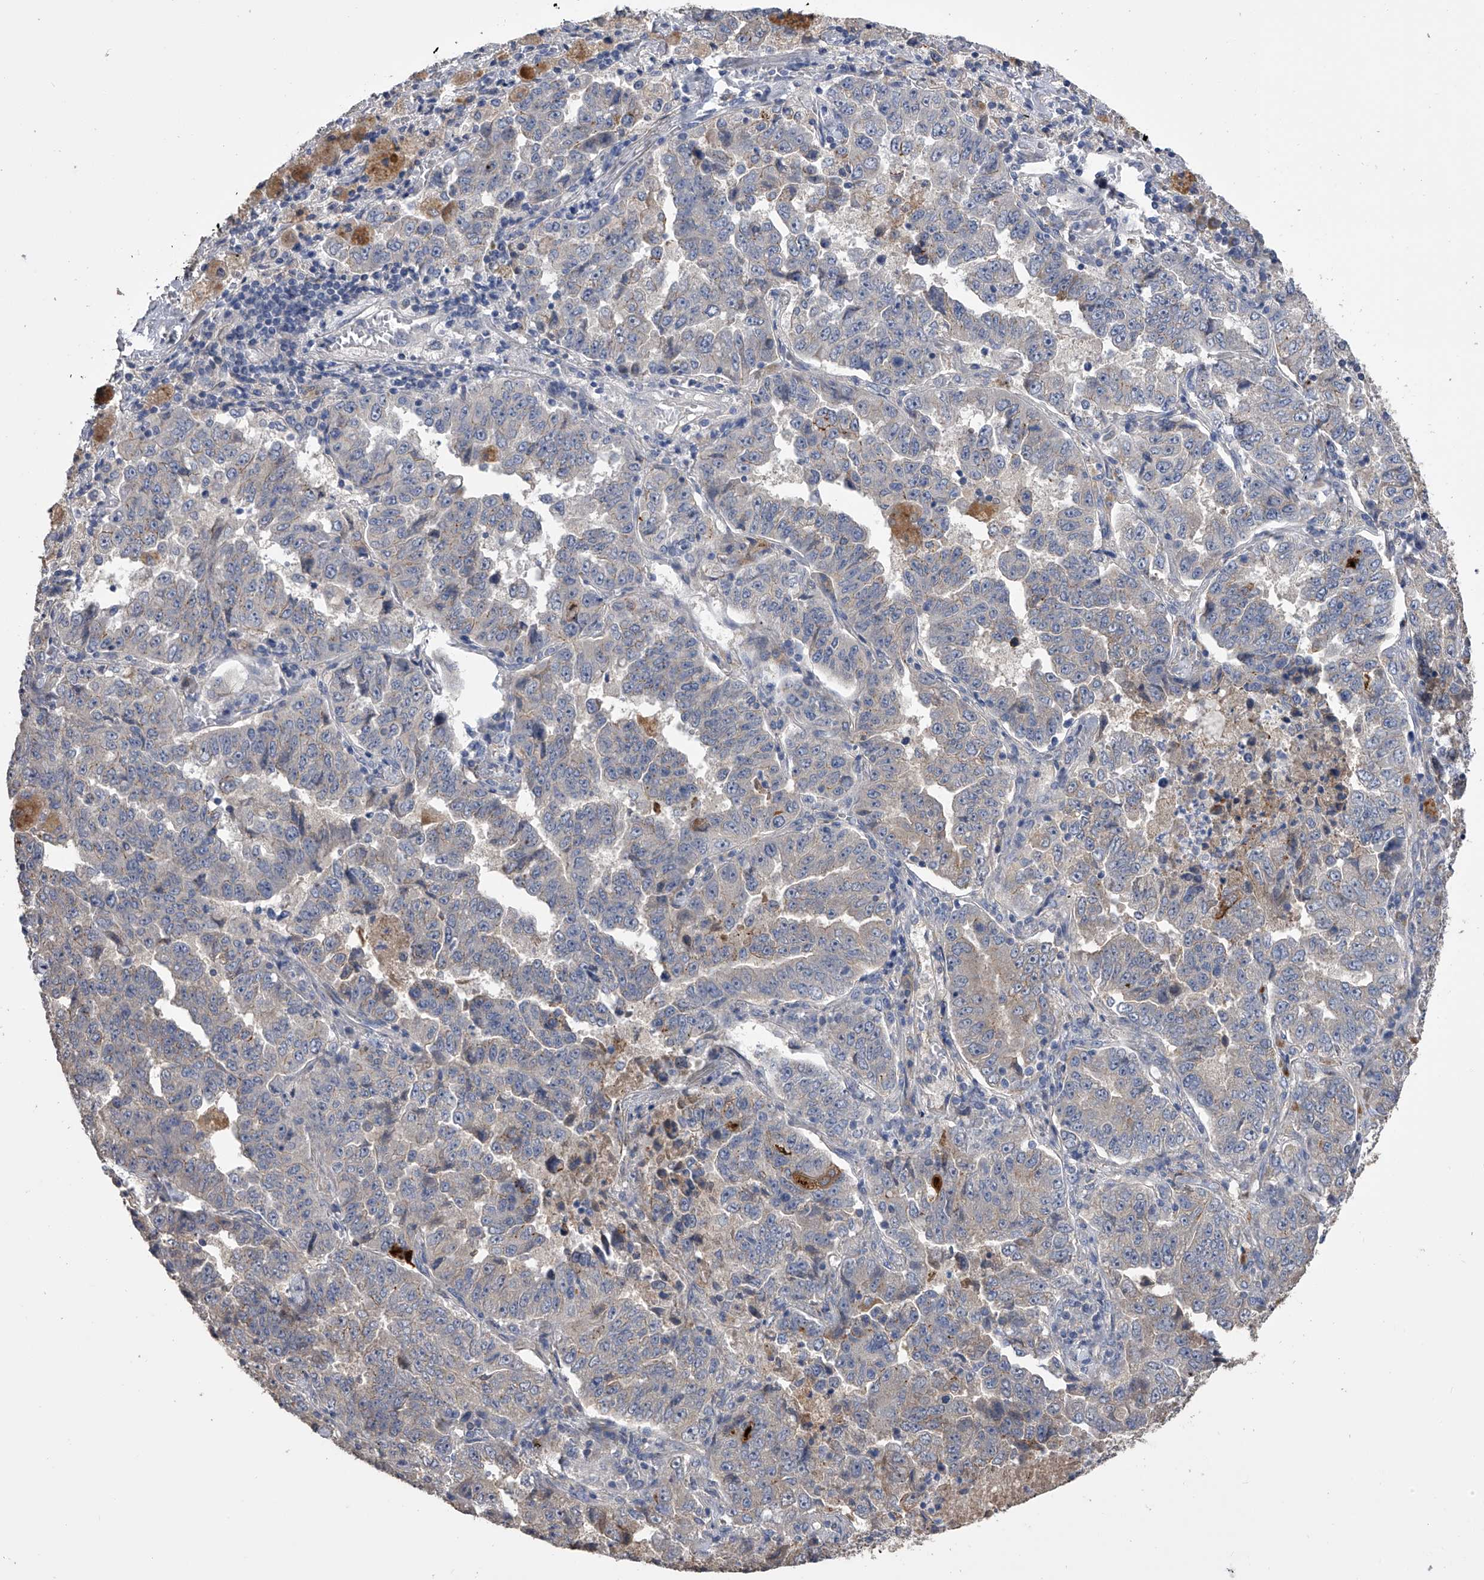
{"staining": {"intensity": "negative", "quantity": "none", "location": "none"}, "tissue": "lung cancer", "cell_type": "Tumor cells", "image_type": "cancer", "snomed": [{"axis": "morphology", "description": "Adenocarcinoma, NOS"}, {"axis": "topography", "description": "Lung"}], "caption": "High power microscopy micrograph of an immunohistochemistry histopathology image of adenocarcinoma (lung), revealing no significant staining in tumor cells.", "gene": "ZNF343", "patient": {"sex": "female", "age": 51}}